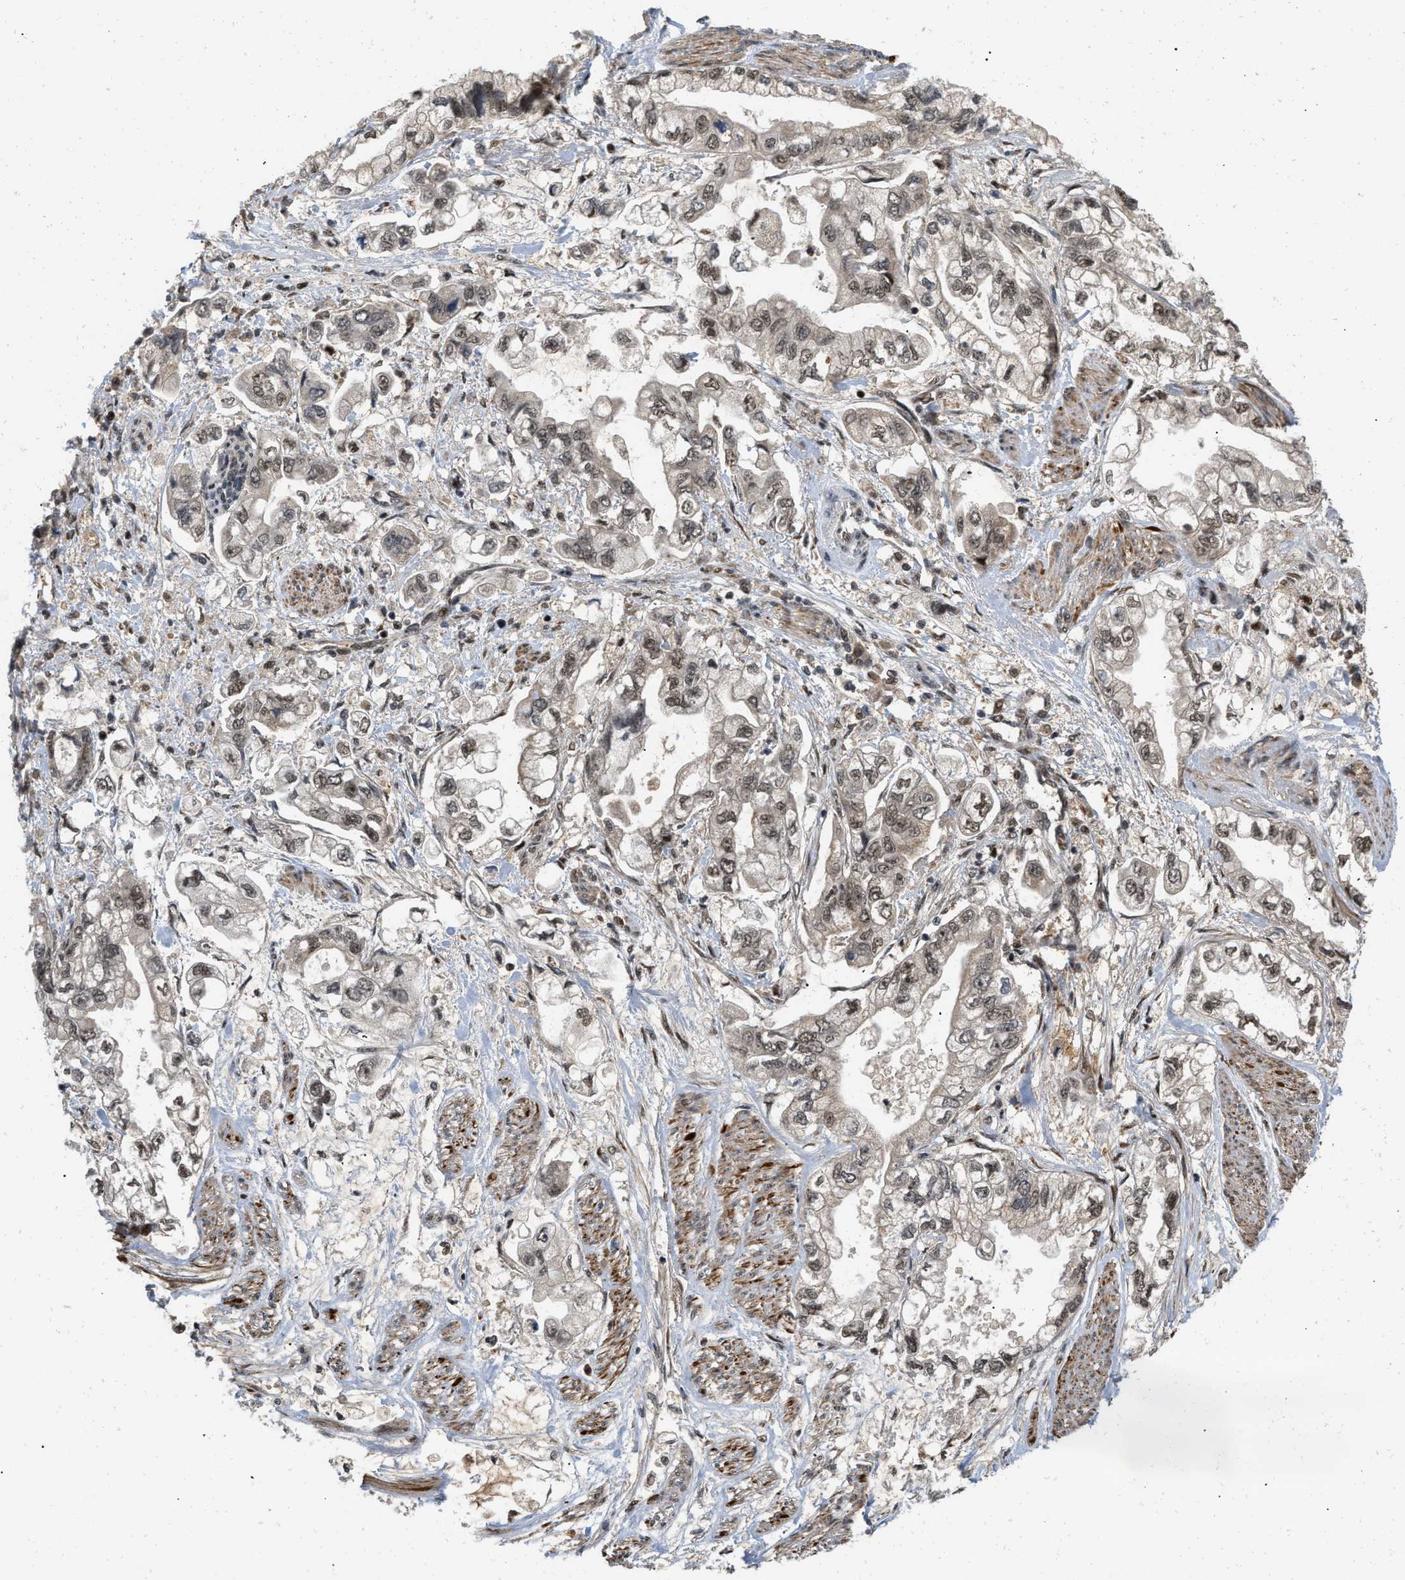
{"staining": {"intensity": "moderate", "quantity": ">75%", "location": "nuclear"}, "tissue": "stomach cancer", "cell_type": "Tumor cells", "image_type": "cancer", "snomed": [{"axis": "morphology", "description": "Normal tissue, NOS"}, {"axis": "morphology", "description": "Adenocarcinoma, NOS"}, {"axis": "topography", "description": "Stomach"}], "caption": "Immunohistochemistry (IHC) histopathology image of neoplastic tissue: human stomach cancer (adenocarcinoma) stained using immunohistochemistry (IHC) exhibits medium levels of moderate protein expression localized specifically in the nuclear of tumor cells, appearing as a nuclear brown color.", "gene": "ANKRD11", "patient": {"sex": "male", "age": 62}}